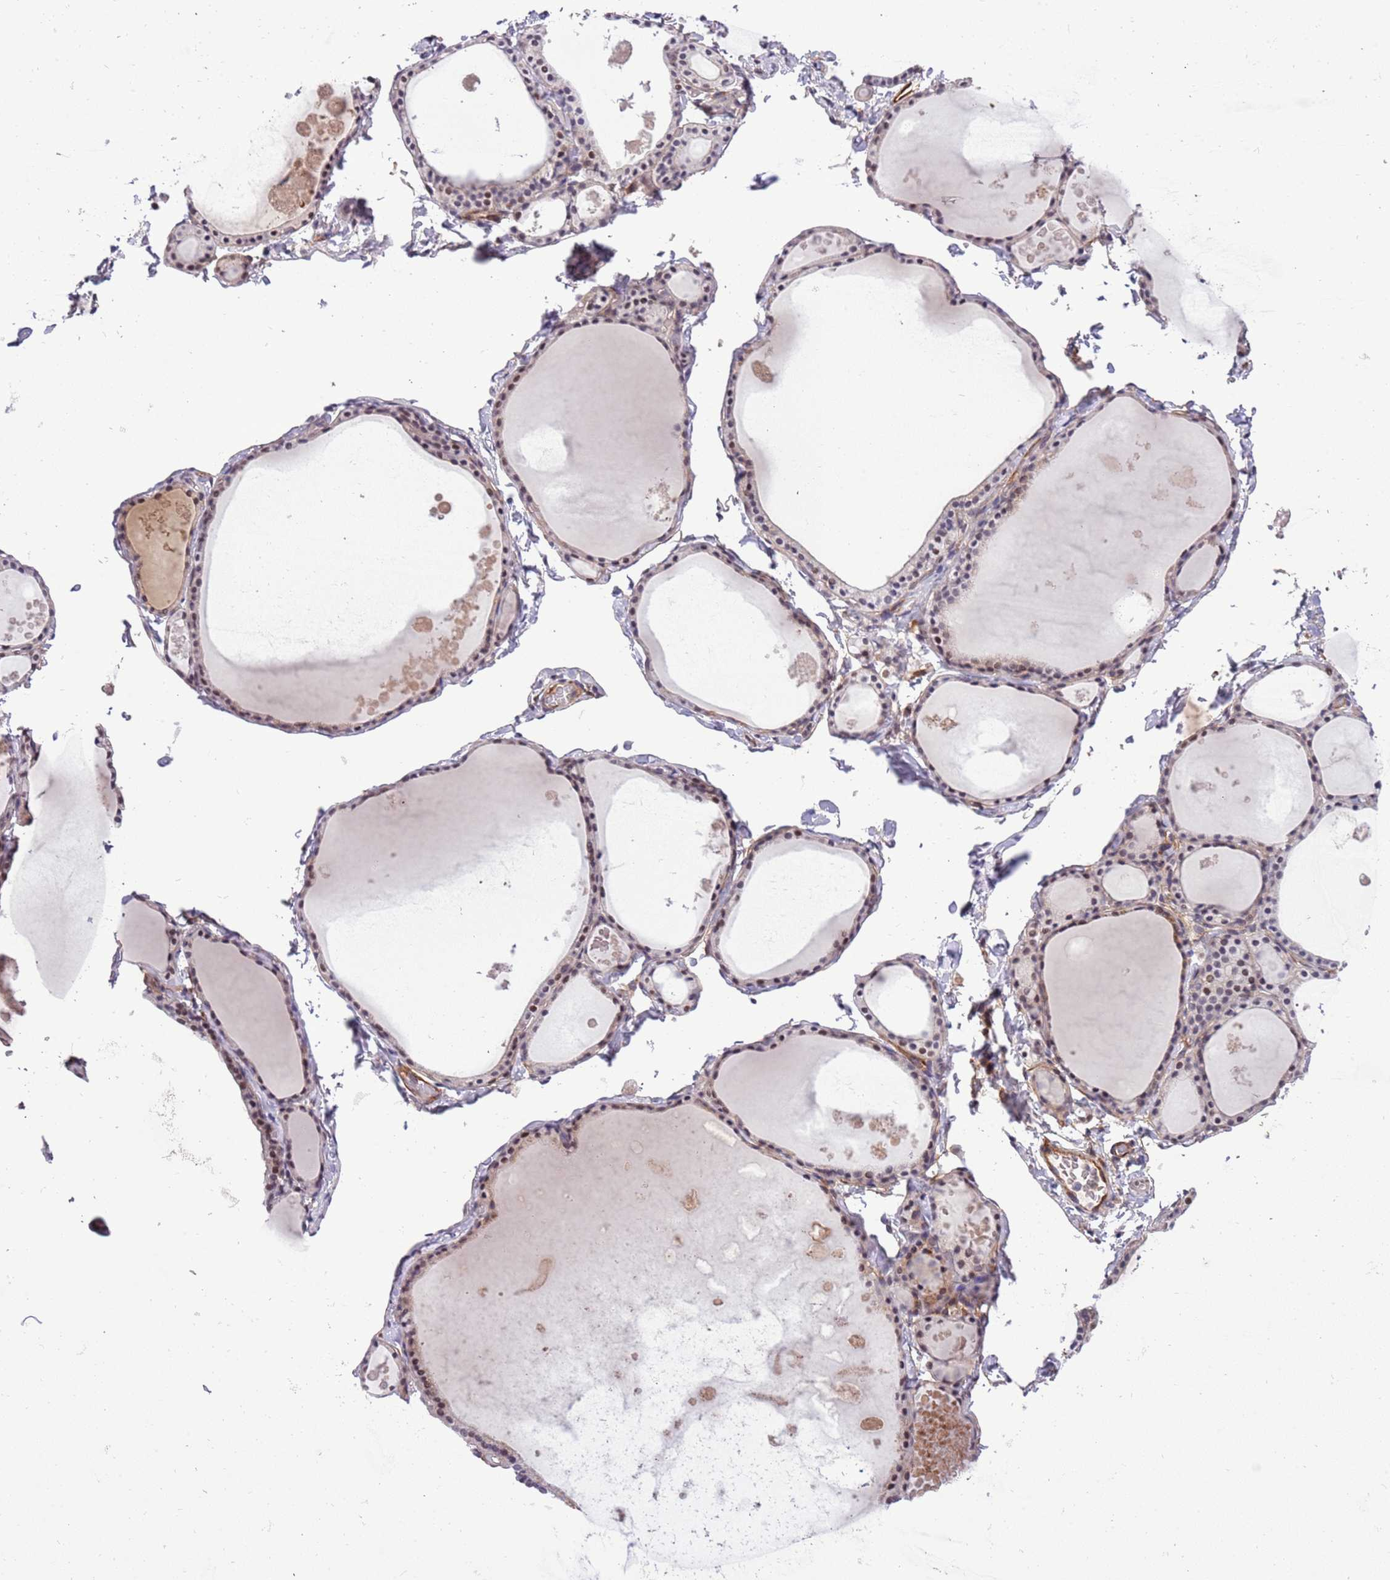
{"staining": {"intensity": "weak", "quantity": "25%-75%", "location": "cytoplasmic/membranous,nuclear"}, "tissue": "thyroid gland", "cell_type": "Glandular cells", "image_type": "normal", "snomed": [{"axis": "morphology", "description": "Normal tissue, NOS"}, {"axis": "topography", "description": "Thyroid gland"}], "caption": "Immunohistochemical staining of benign thyroid gland exhibits 25%-75% levels of weak cytoplasmic/membranous,nuclear protein expression in about 25%-75% of glandular cells. The protein of interest is shown in brown color, while the nuclei are stained blue.", "gene": "MAGEF1", "patient": {"sex": "male", "age": 56}}